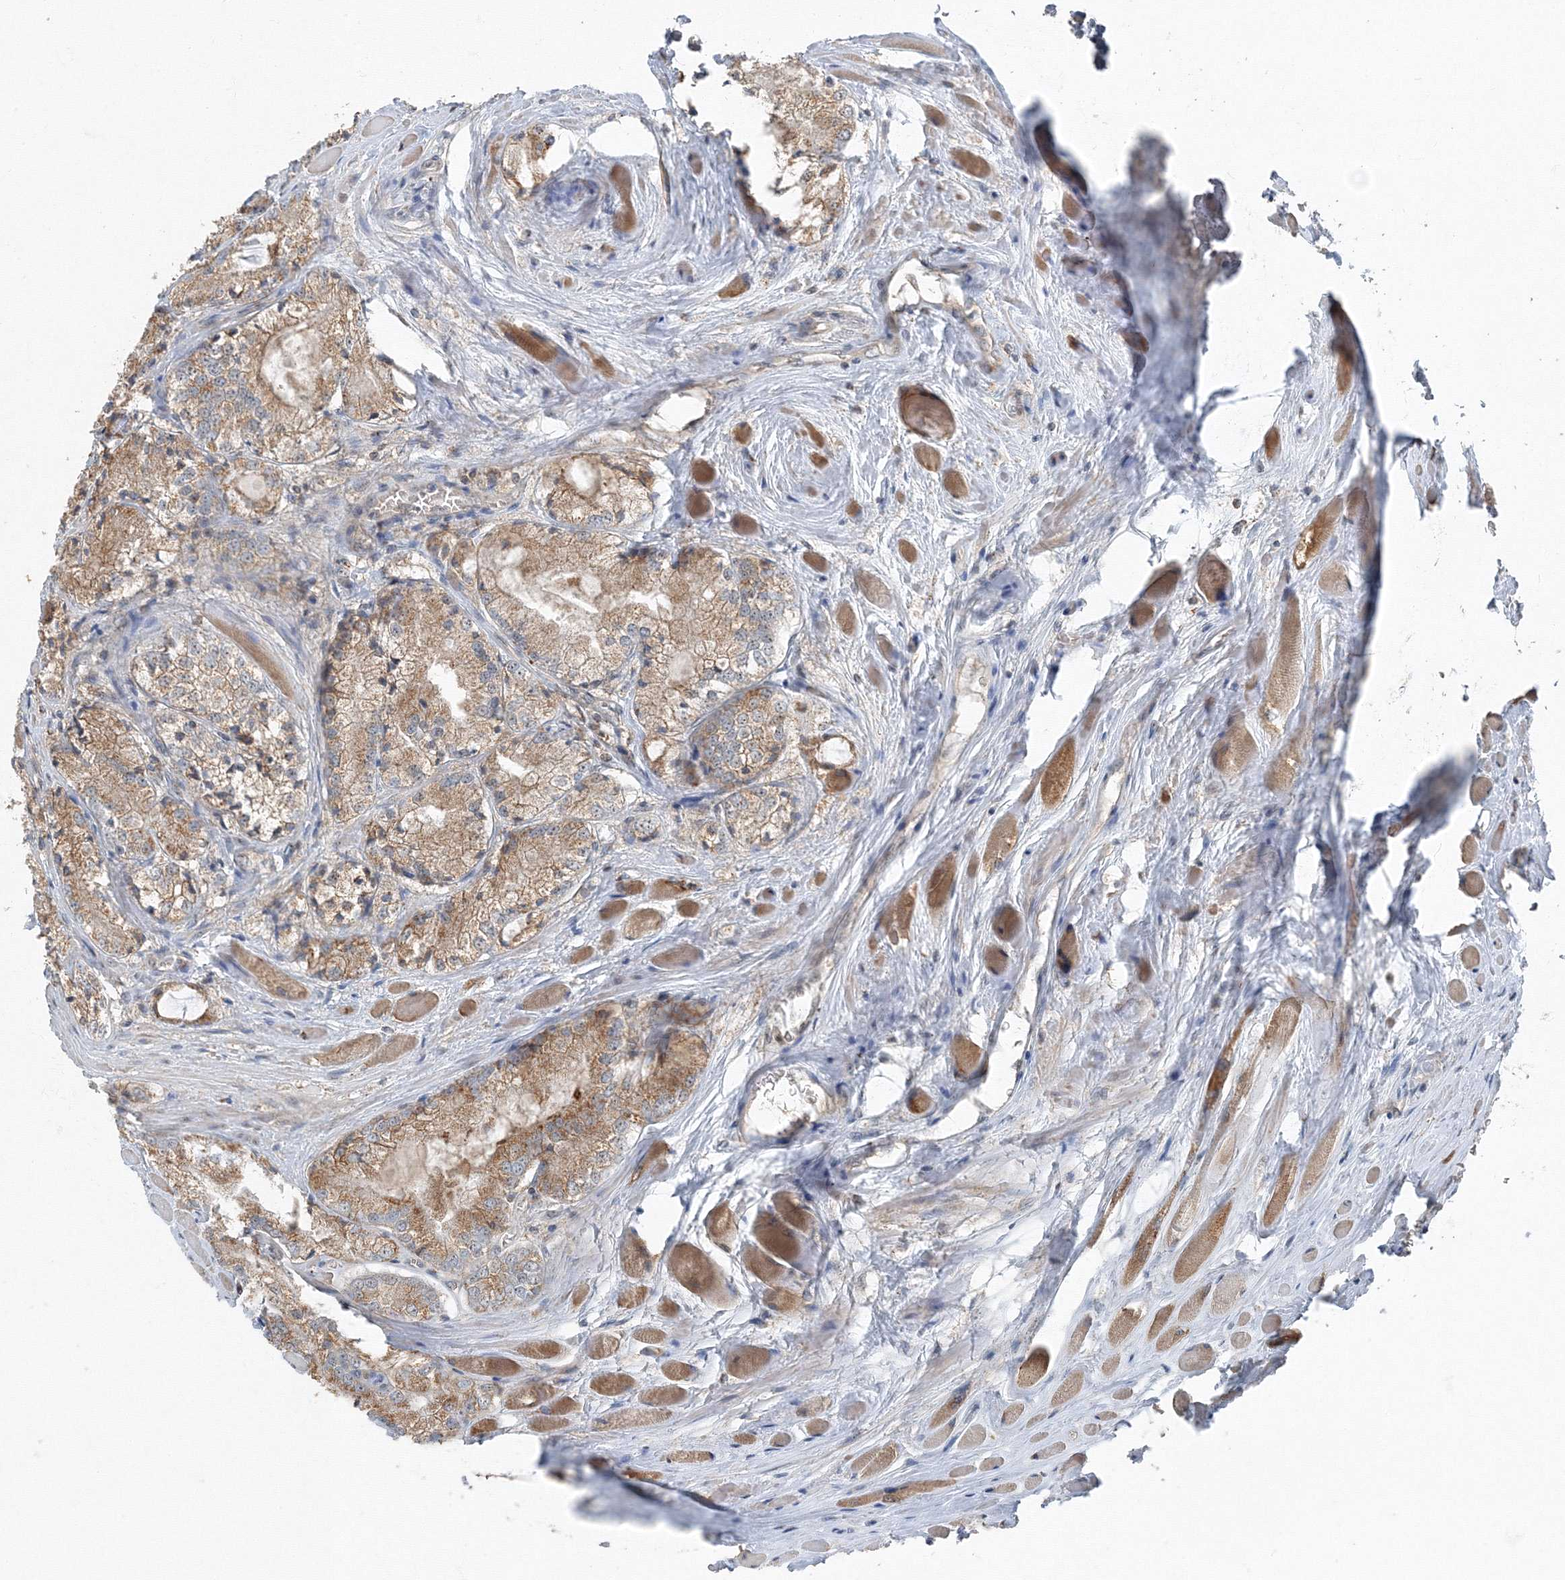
{"staining": {"intensity": "moderate", "quantity": ">75%", "location": "cytoplasmic/membranous"}, "tissue": "prostate cancer", "cell_type": "Tumor cells", "image_type": "cancer", "snomed": [{"axis": "morphology", "description": "Adenocarcinoma, Low grade"}, {"axis": "topography", "description": "Prostate"}], "caption": "A medium amount of moderate cytoplasmic/membranous expression is appreciated in approximately >75% of tumor cells in prostate cancer tissue. (Stains: DAB (3,3'-diaminobenzidine) in brown, nuclei in blue, Microscopy: brightfield microscopy at high magnification).", "gene": "AASDH", "patient": {"sex": "male", "age": 67}}